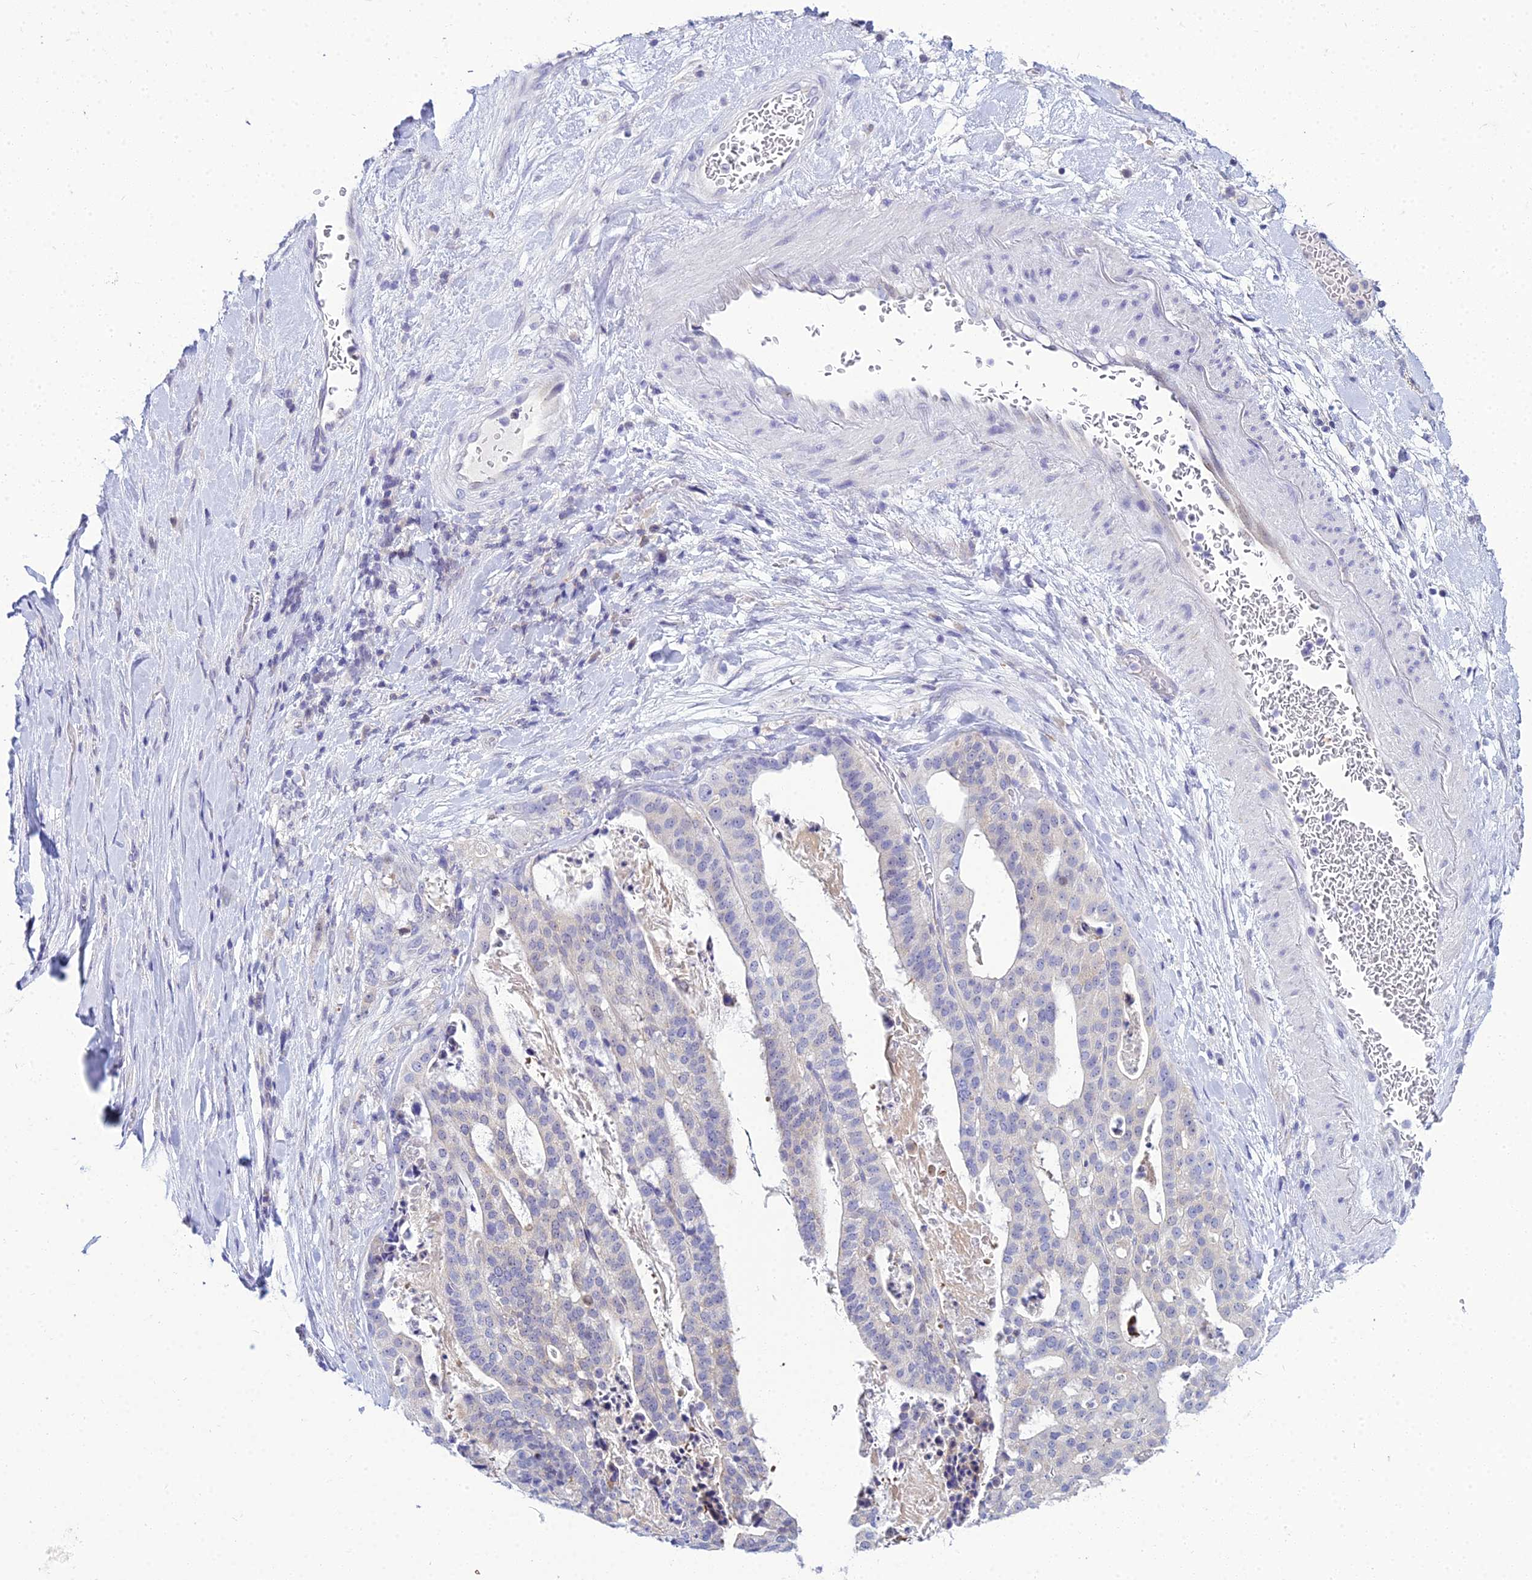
{"staining": {"intensity": "negative", "quantity": "none", "location": "none"}, "tissue": "stomach cancer", "cell_type": "Tumor cells", "image_type": "cancer", "snomed": [{"axis": "morphology", "description": "Adenocarcinoma, NOS"}, {"axis": "topography", "description": "Stomach"}], "caption": "Immunohistochemical staining of stomach cancer (adenocarcinoma) demonstrates no significant positivity in tumor cells.", "gene": "ZMIZ1", "patient": {"sex": "male", "age": 48}}